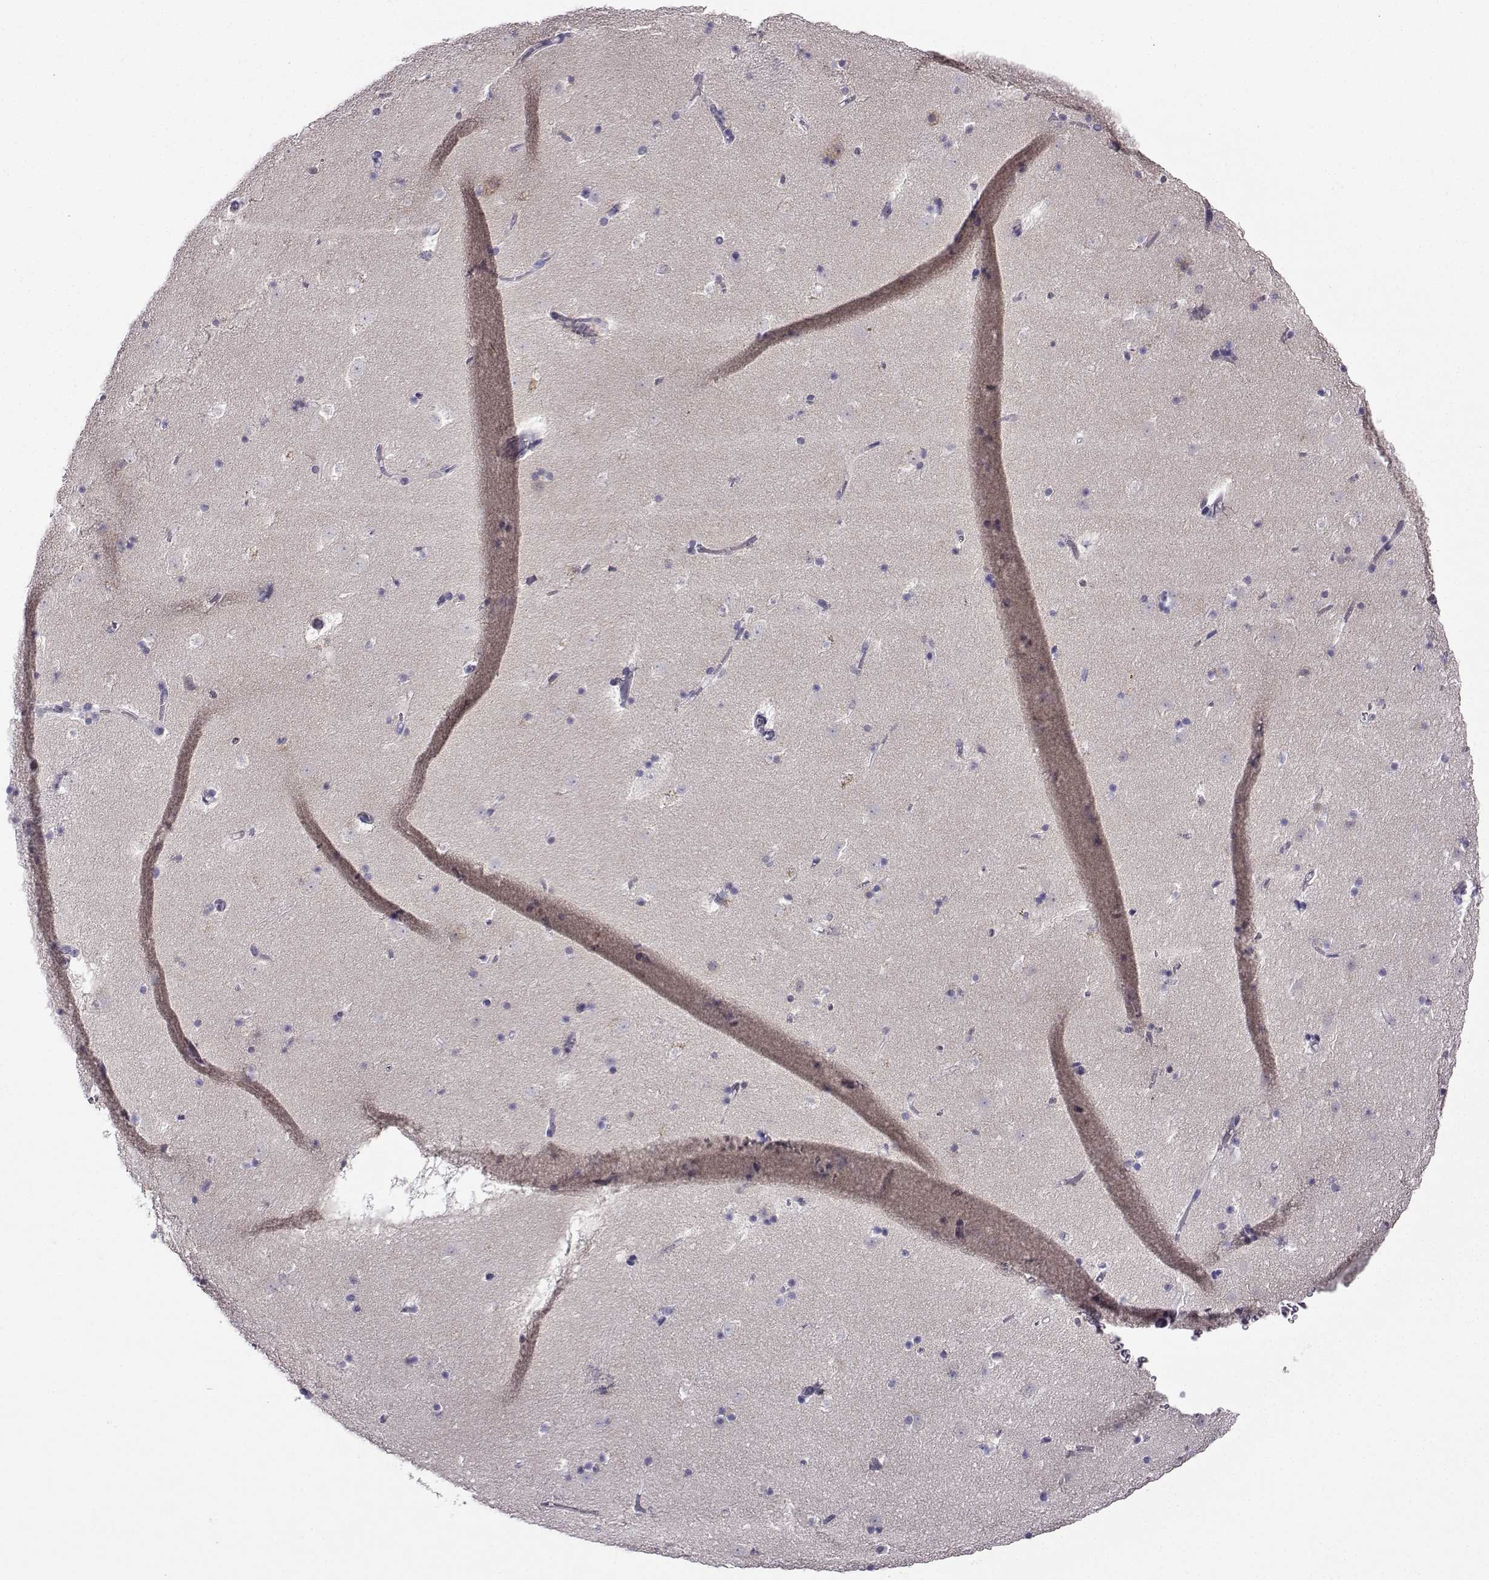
{"staining": {"intensity": "negative", "quantity": "none", "location": "none"}, "tissue": "caudate", "cell_type": "Glial cells", "image_type": "normal", "snomed": [{"axis": "morphology", "description": "Normal tissue, NOS"}, {"axis": "topography", "description": "Lateral ventricle wall"}], "caption": "Caudate was stained to show a protein in brown. There is no significant staining in glial cells. Brightfield microscopy of immunohistochemistry stained with DAB (brown) and hematoxylin (blue), captured at high magnification.", "gene": "LRFN2", "patient": {"sex": "female", "age": 42}}